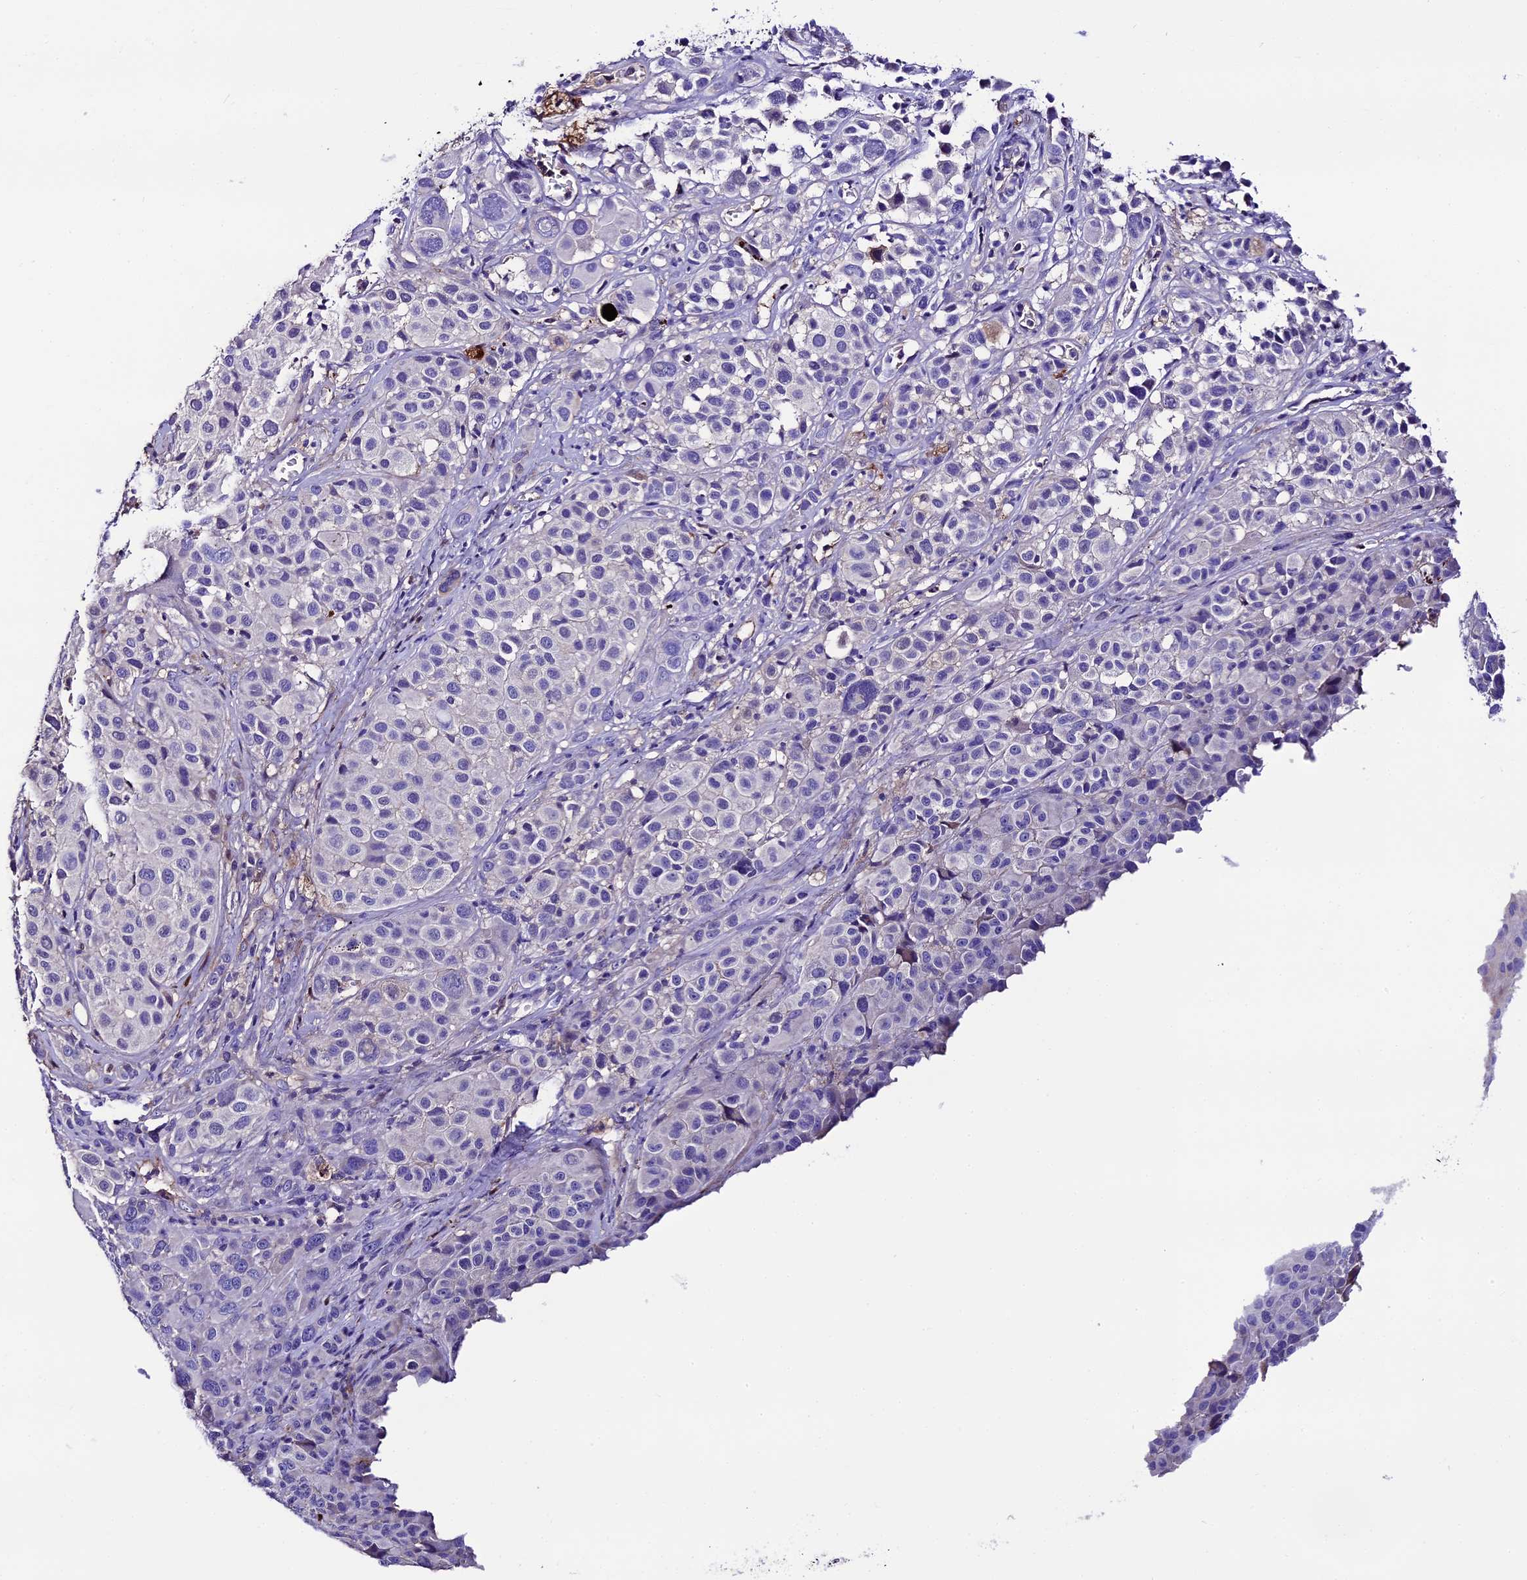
{"staining": {"intensity": "negative", "quantity": "none", "location": "none"}, "tissue": "melanoma", "cell_type": "Tumor cells", "image_type": "cancer", "snomed": [{"axis": "morphology", "description": "Malignant melanoma, NOS"}, {"axis": "topography", "description": "Skin of trunk"}], "caption": "Micrograph shows no significant protein positivity in tumor cells of melanoma. (DAB immunohistochemistry (IHC), high magnification).", "gene": "TCP11L2", "patient": {"sex": "male", "age": 71}}